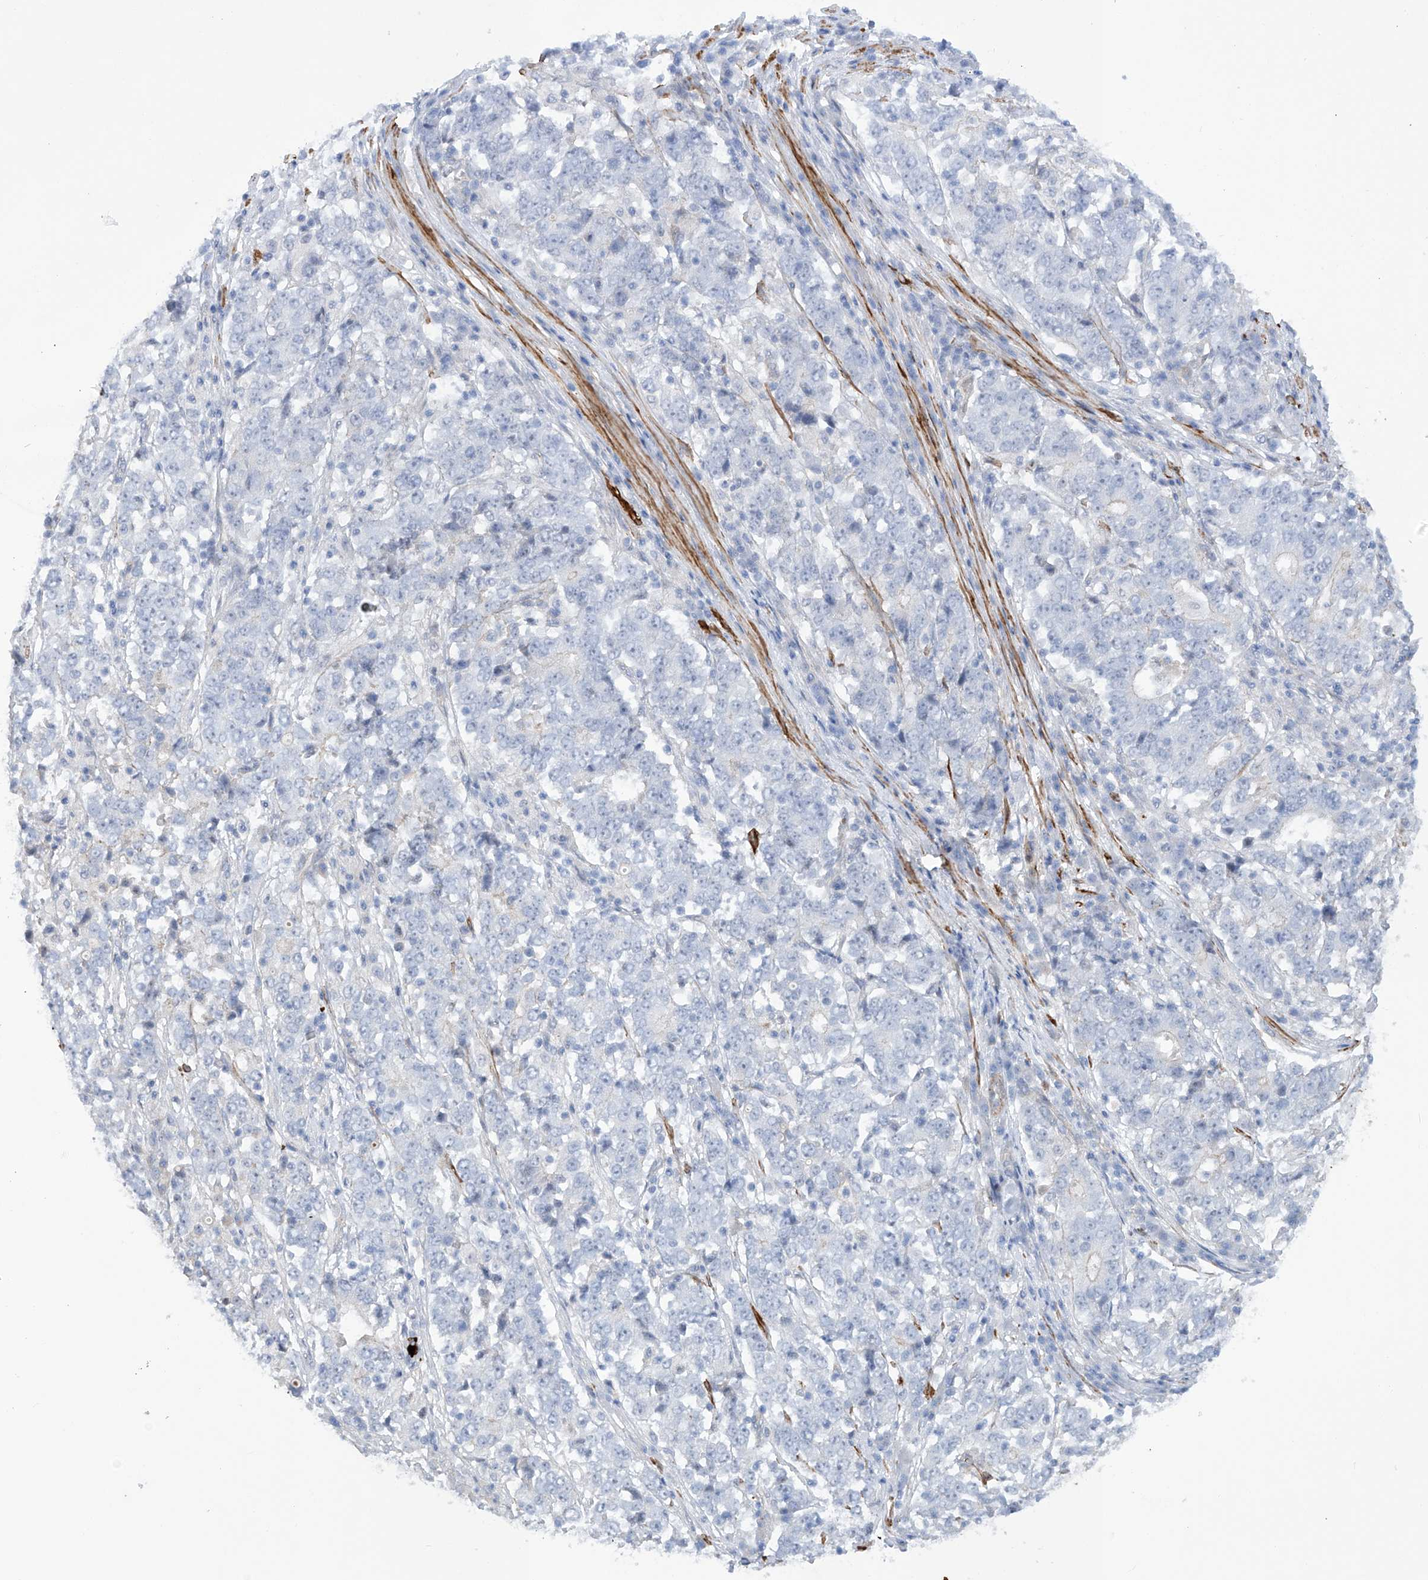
{"staining": {"intensity": "negative", "quantity": "none", "location": "none"}, "tissue": "stomach cancer", "cell_type": "Tumor cells", "image_type": "cancer", "snomed": [{"axis": "morphology", "description": "Adenocarcinoma, NOS"}, {"axis": "topography", "description": "Stomach"}], "caption": "Immunohistochemistry (IHC) micrograph of neoplastic tissue: stomach cancer stained with DAB demonstrates no significant protein positivity in tumor cells. (DAB IHC visualized using brightfield microscopy, high magnification).", "gene": "ZNF490", "patient": {"sex": "male", "age": 59}}